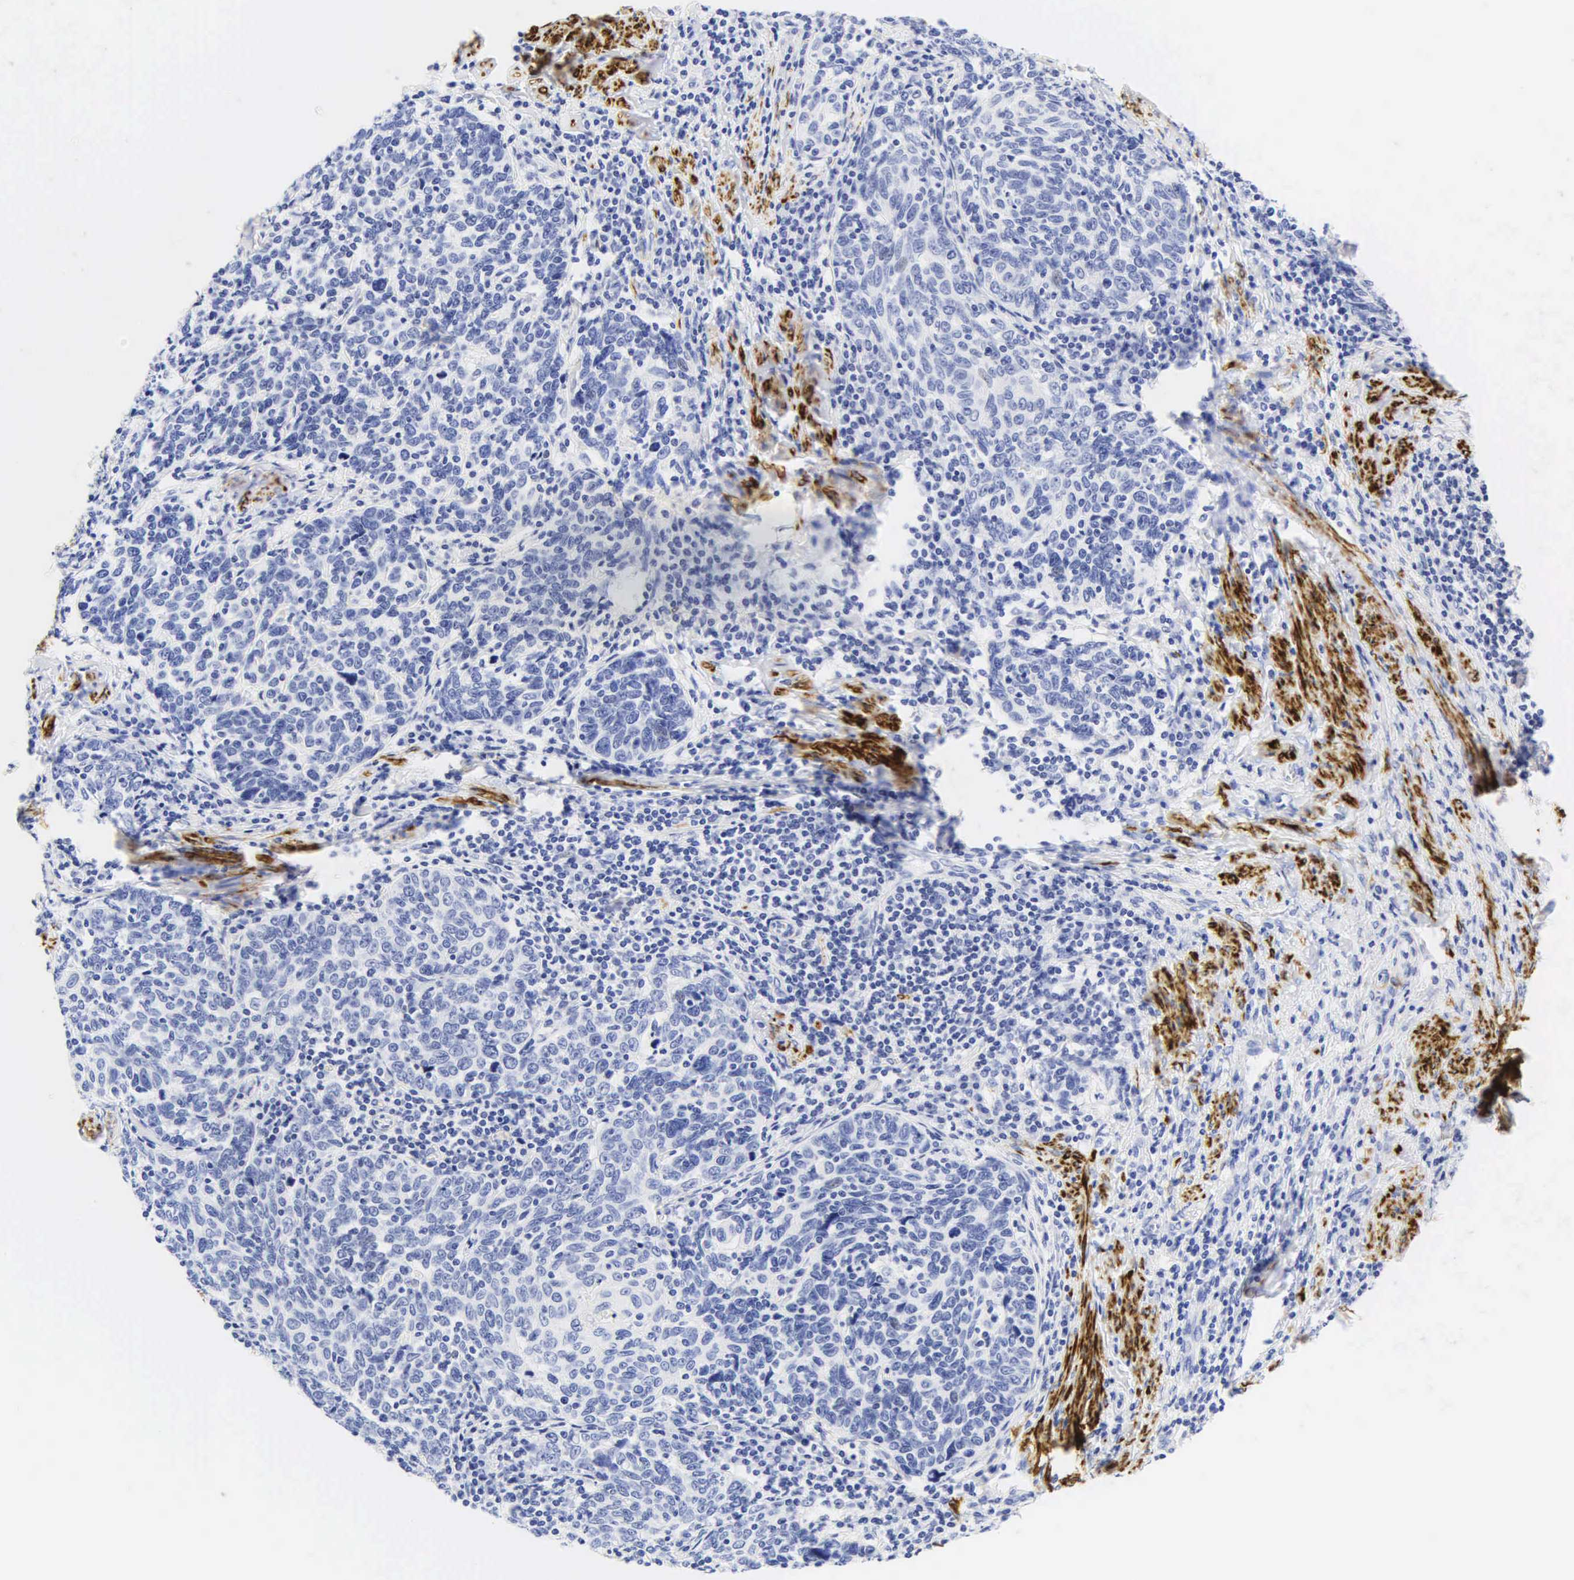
{"staining": {"intensity": "negative", "quantity": "none", "location": "none"}, "tissue": "cervical cancer", "cell_type": "Tumor cells", "image_type": "cancer", "snomed": [{"axis": "morphology", "description": "Squamous cell carcinoma, NOS"}, {"axis": "topography", "description": "Cervix"}], "caption": "A high-resolution histopathology image shows immunohistochemistry staining of squamous cell carcinoma (cervical), which shows no significant positivity in tumor cells. (Immunohistochemistry, brightfield microscopy, high magnification).", "gene": "DES", "patient": {"sex": "female", "age": 41}}